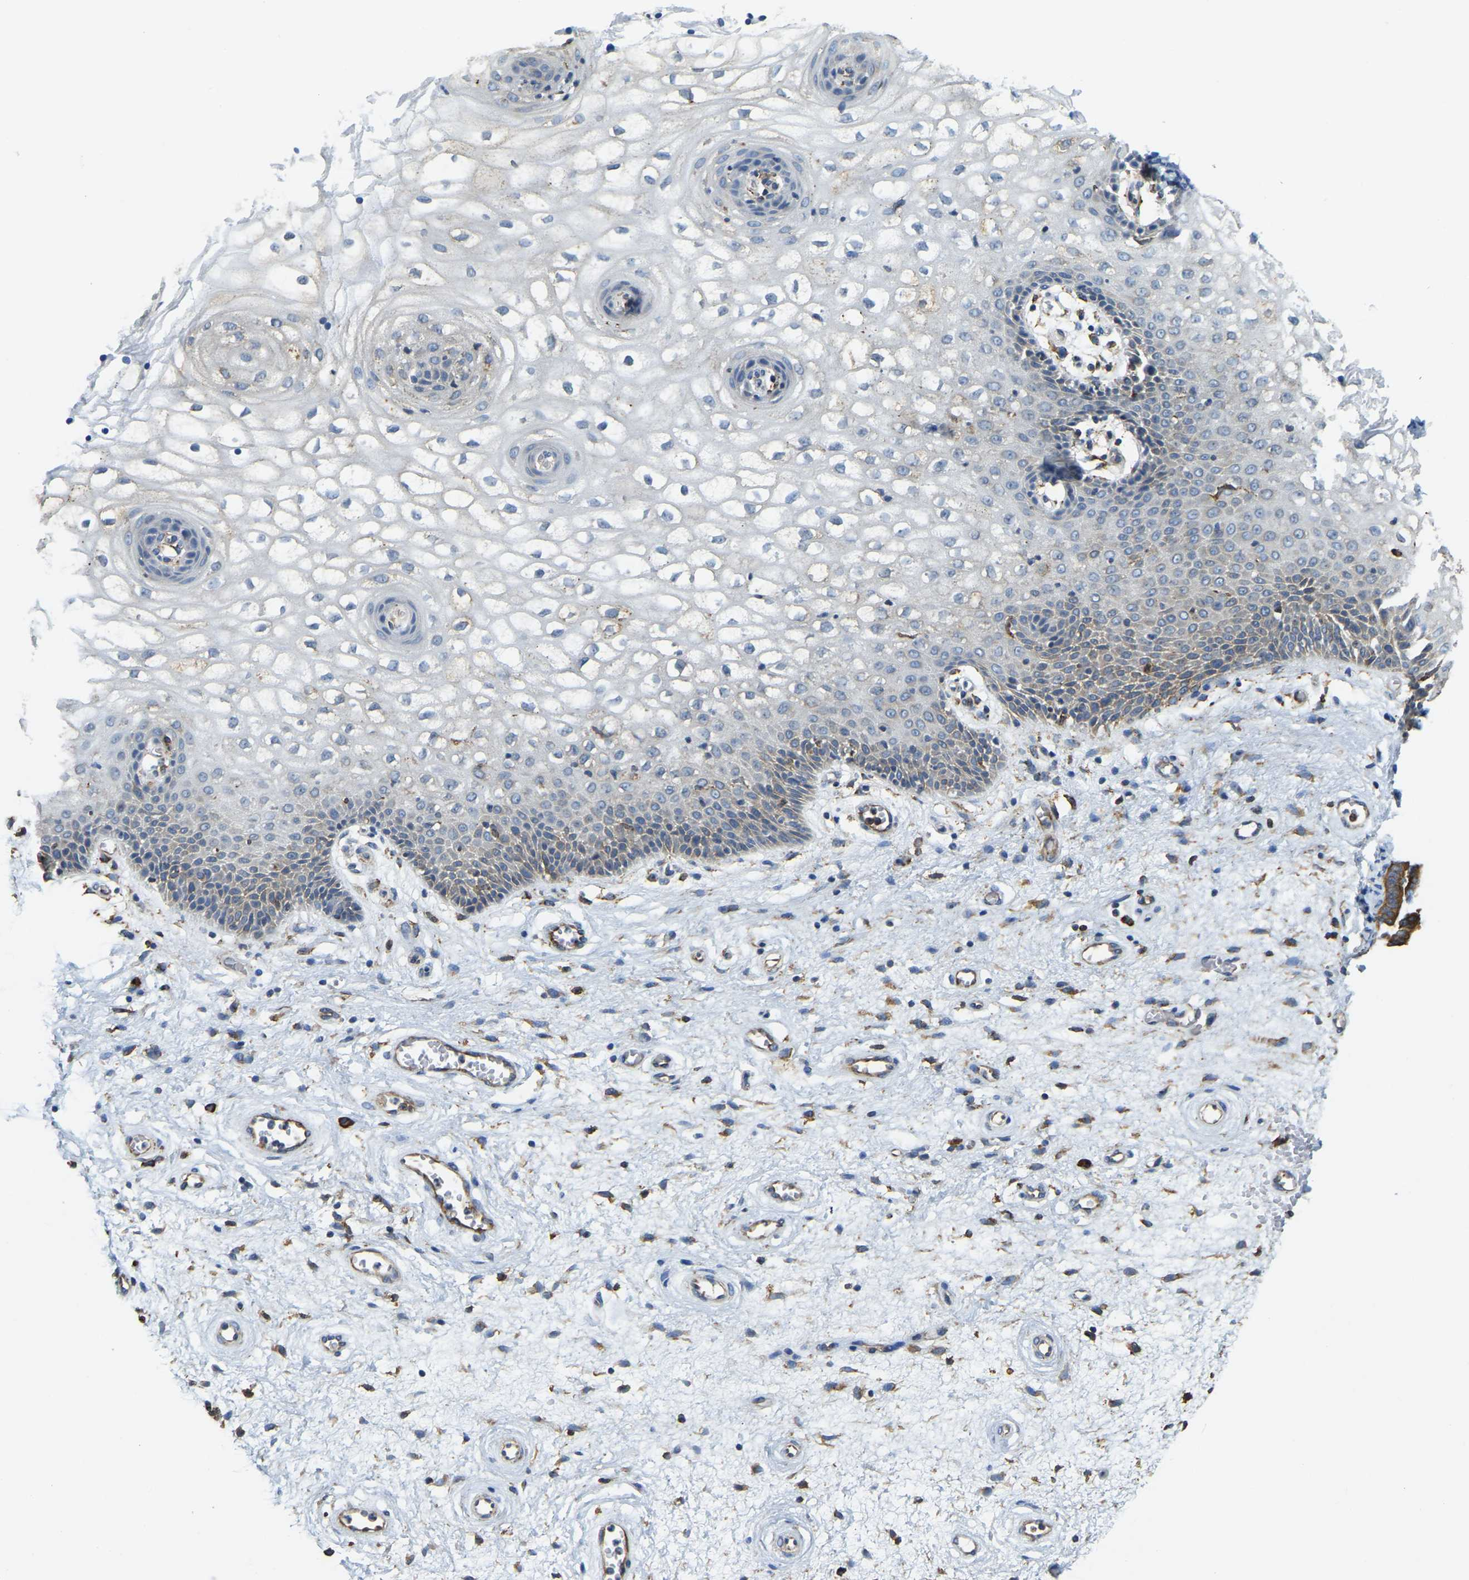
{"staining": {"intensity": "negative", "quantity": "none", "location": "none"}, "tissue": "vagina", "cell_type": "Squamous epithelial cells", "image_type": "normal", "snomed": [{"axis": "morphology", "description": "Normal tissue, NOS"}, {"axis": "topography", "description": "Vagina"}], "caption": "This is a histopathology image of IHC staining of unremarkable vagina, which shows no positivity in squamous epithelial cells.", "gene": "RNF115", "patient": {"sex": "female", "age": 34}}